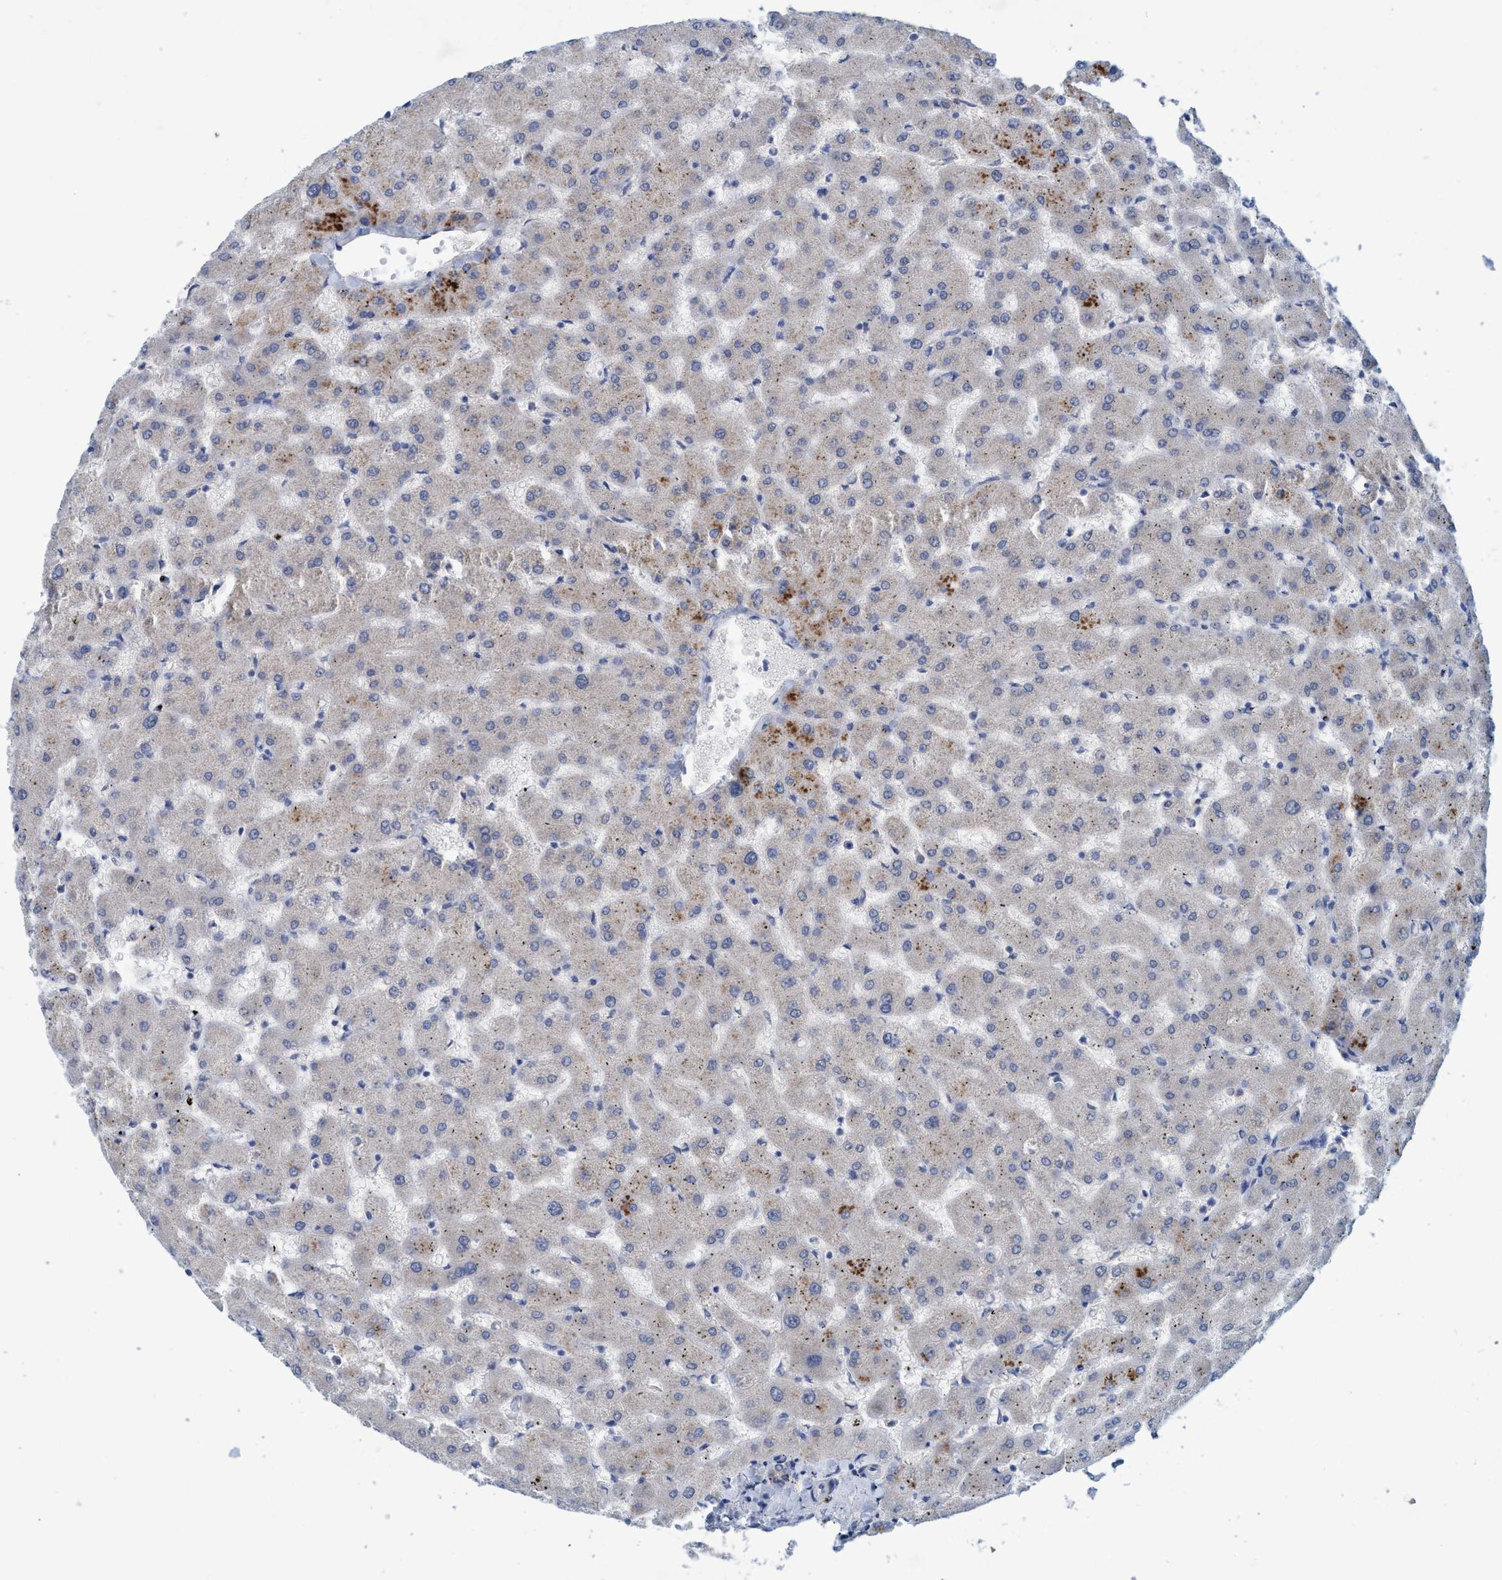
{"staining": {"intensity": "weak", "quantity": "25%-75%", "location": "cytoplasmic/membranous"}, "tissue": "liver", "cell_type": "Cholangiocytes", "image_type": "normal", "snomed": [{"axis": "morphology", "description": "Normal tissue, NOS"}, {"axis": "topography", "description": "Liver"}], "caption": "Liver stained with IHC reveals weak cytoplasmic/membranous staining in approximately 25%-75% of cholangiocytes.", "gene": "GULP1", "patient": {"sex": "female", "age": 63}}